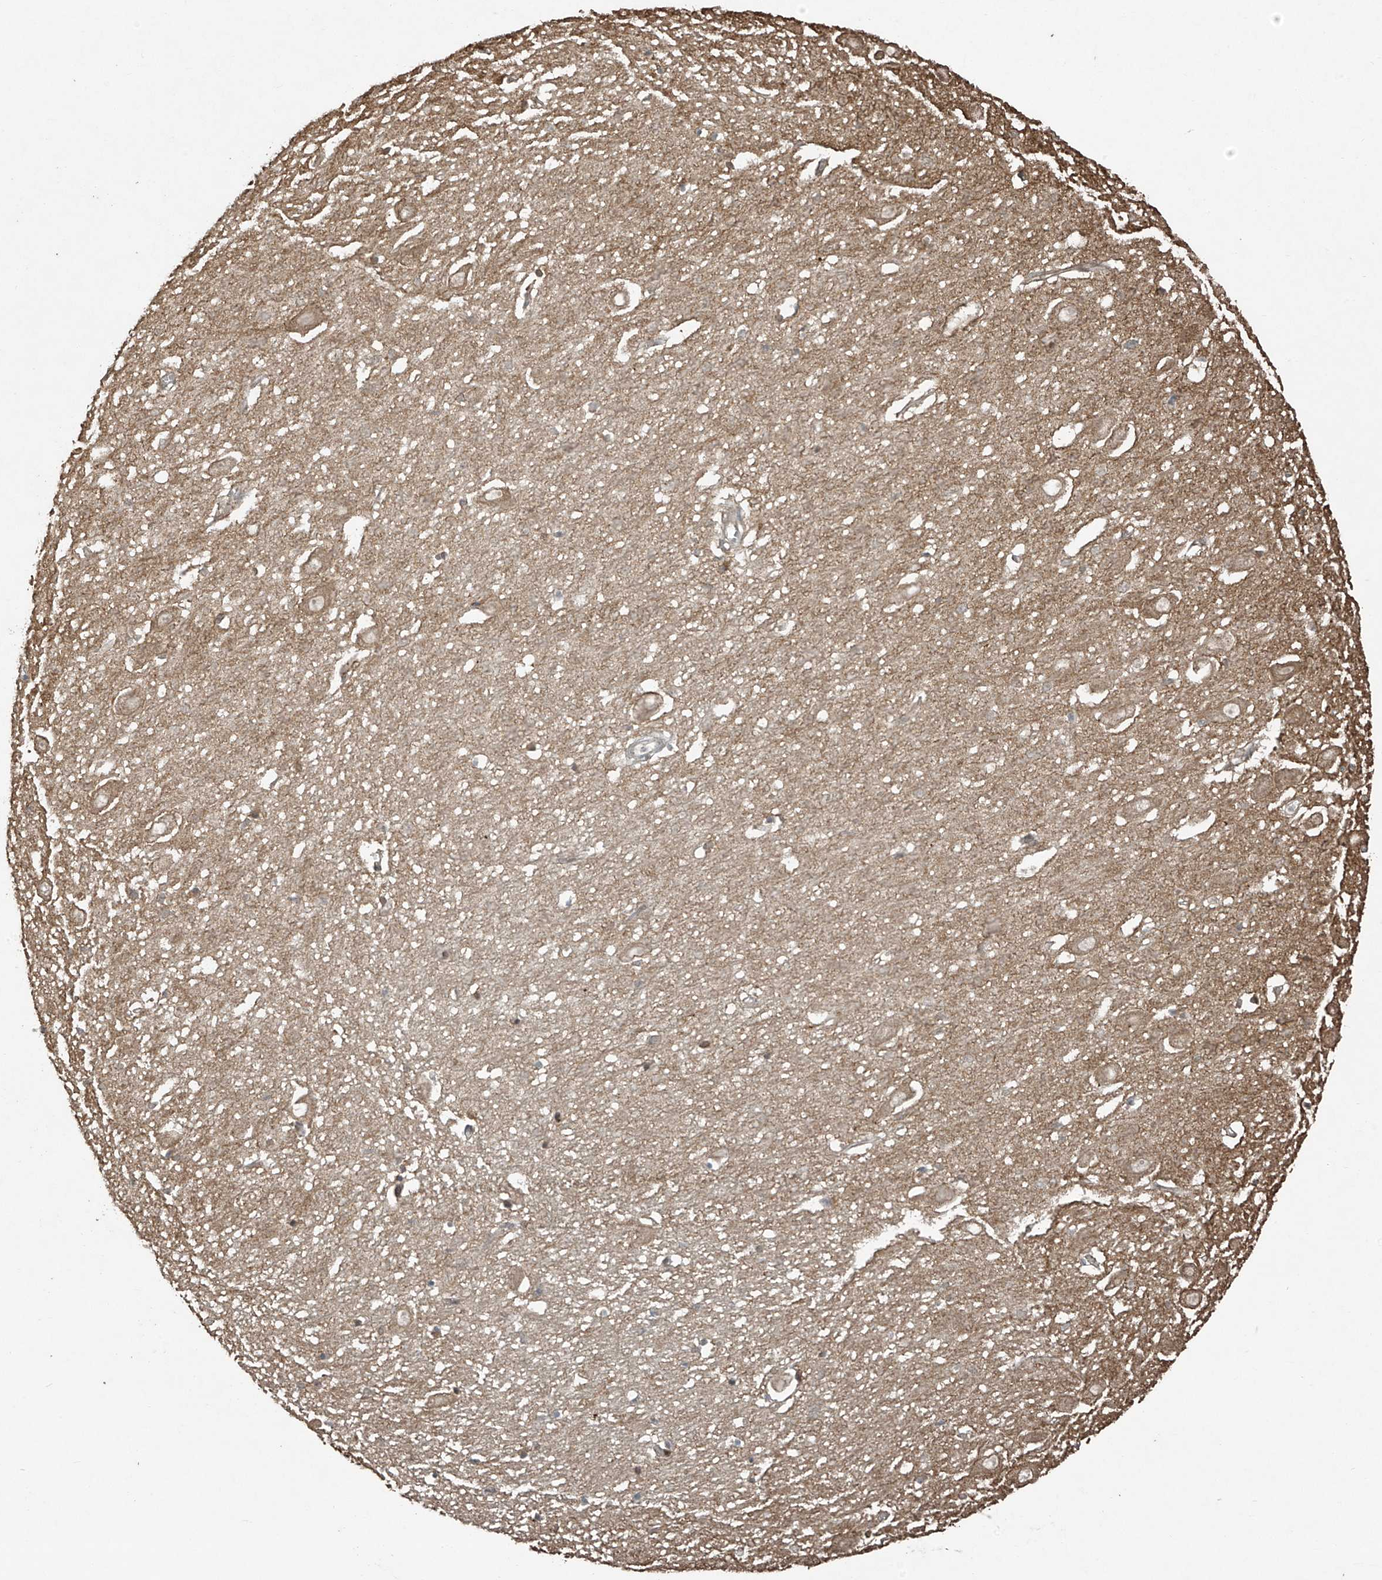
{"staining": {"intensity": "weak", "quantity": "<25%", "location": "cytoplasmic/membranous"}, "tissue": "hippocampus", "cell_type": "Glial cells", "image_type": "normal", "snomed": [{"axis": "morphology", "description": "Normal tissue, NOS"}, {"axis": "topography", "description": "Hippocampus"}], "caption": "An IHC photomicrograph of benign hippocampus is shown. There is no staining in glial cells of hippocampus. (Stains: DAB (3,3'-diaminobenzidine) immunohistochemistry (IHC) with hematoxylin counter stain, Microscopy: brightfield microscopy at high magnification).", "gene": "TTC22", "patient": {"sex": "female", "age": 64}}